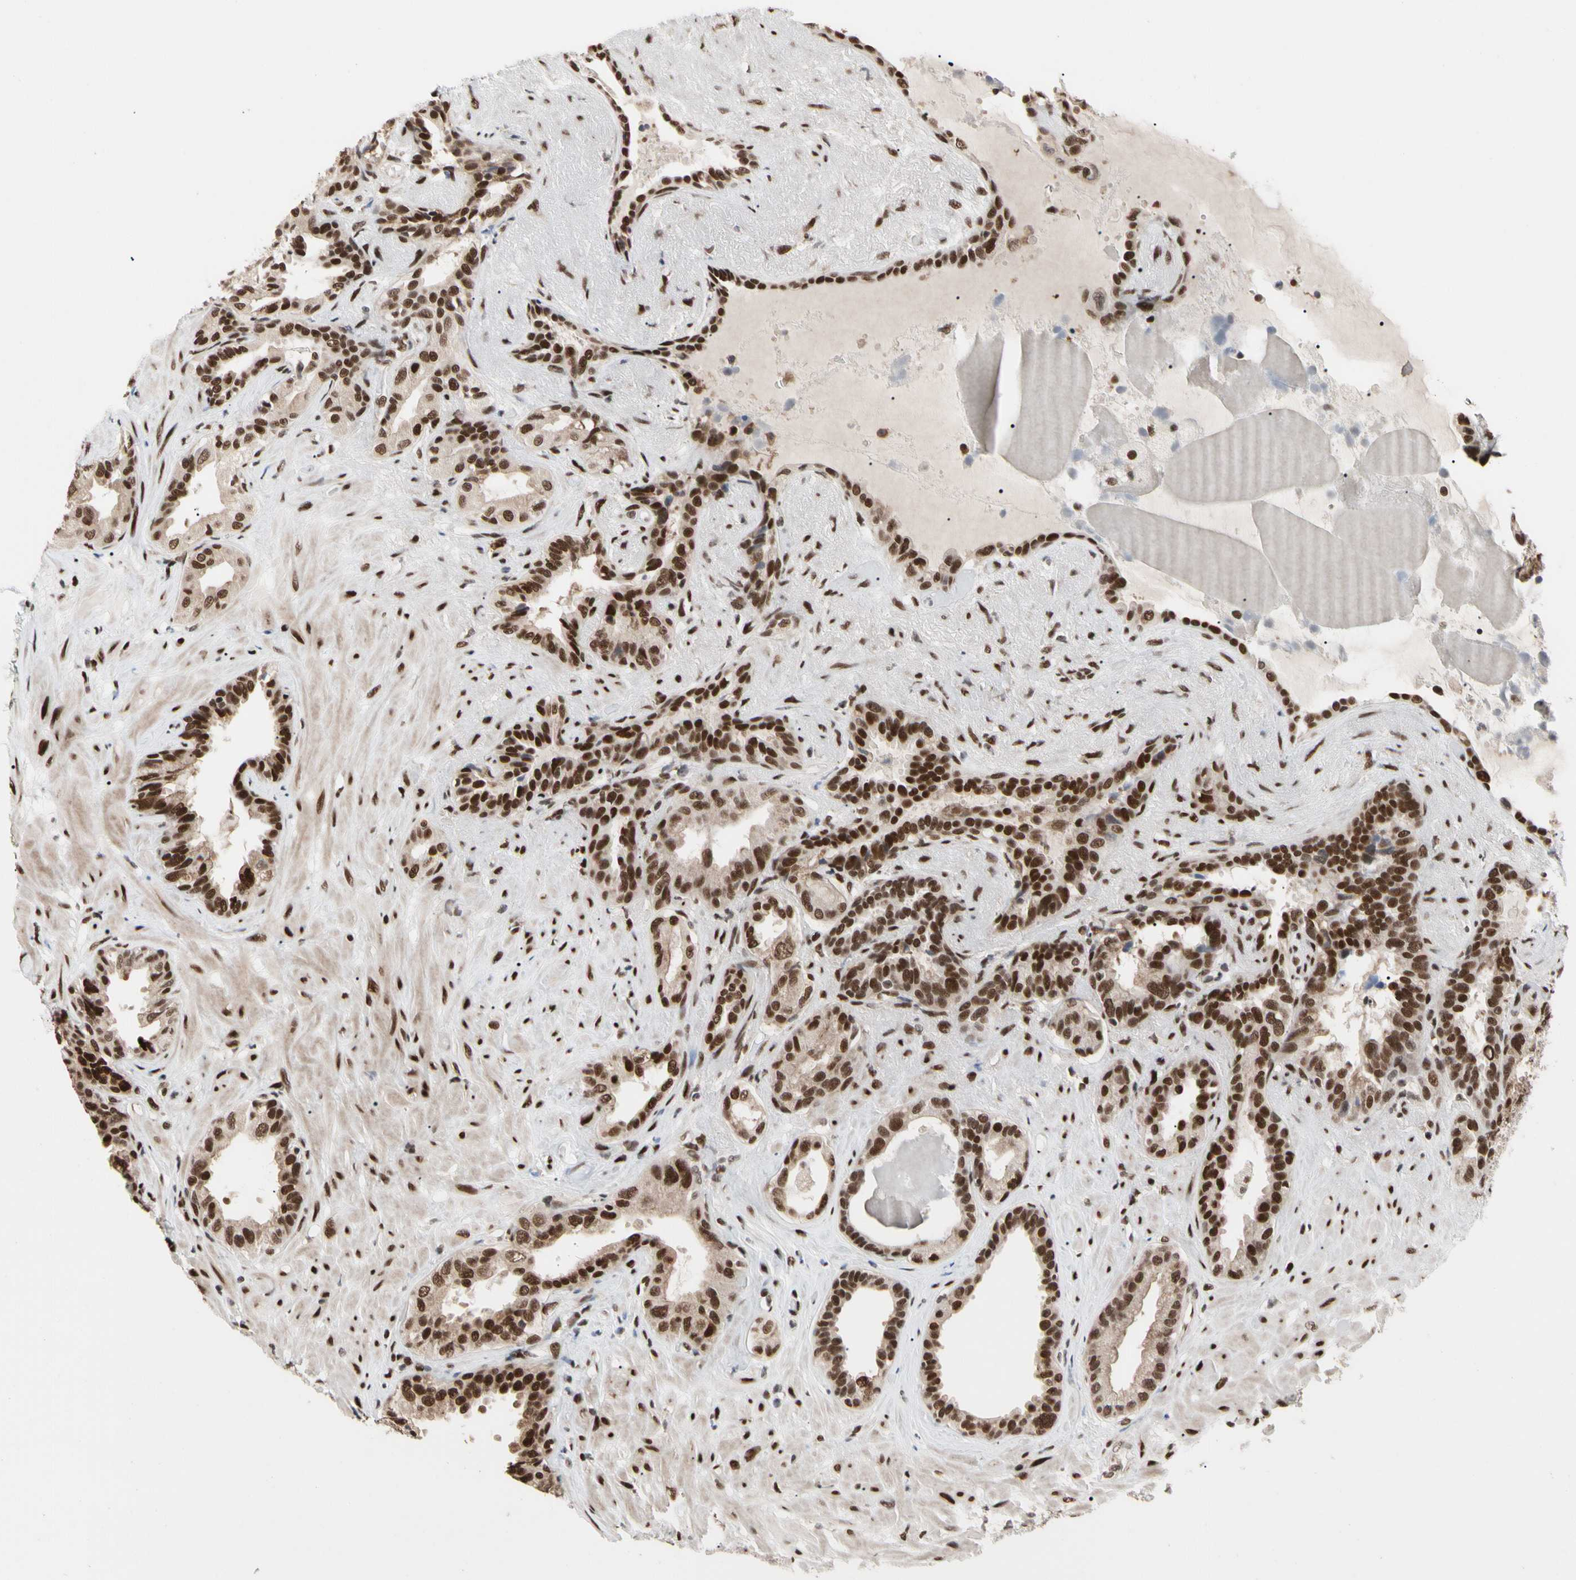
{"staining": {"intensity": "strong", "quantity": ">75%", "location": "nuclear"}, "tissue": "seminal vesicle", "cell_type": "Glandular cells", "image_type": "normal", "snomed": [{"axis": "morphology", "description": "Normal tissue, NOS"}, {"axis": "topography", "description": "Seminal veicle"}], "caption": "Strong nuclear protein expression is seen in about >75% of glandular cells in seminal vesicle.", "gene": "FAM98B", "patient": {"sex": "male", "age": 61}}